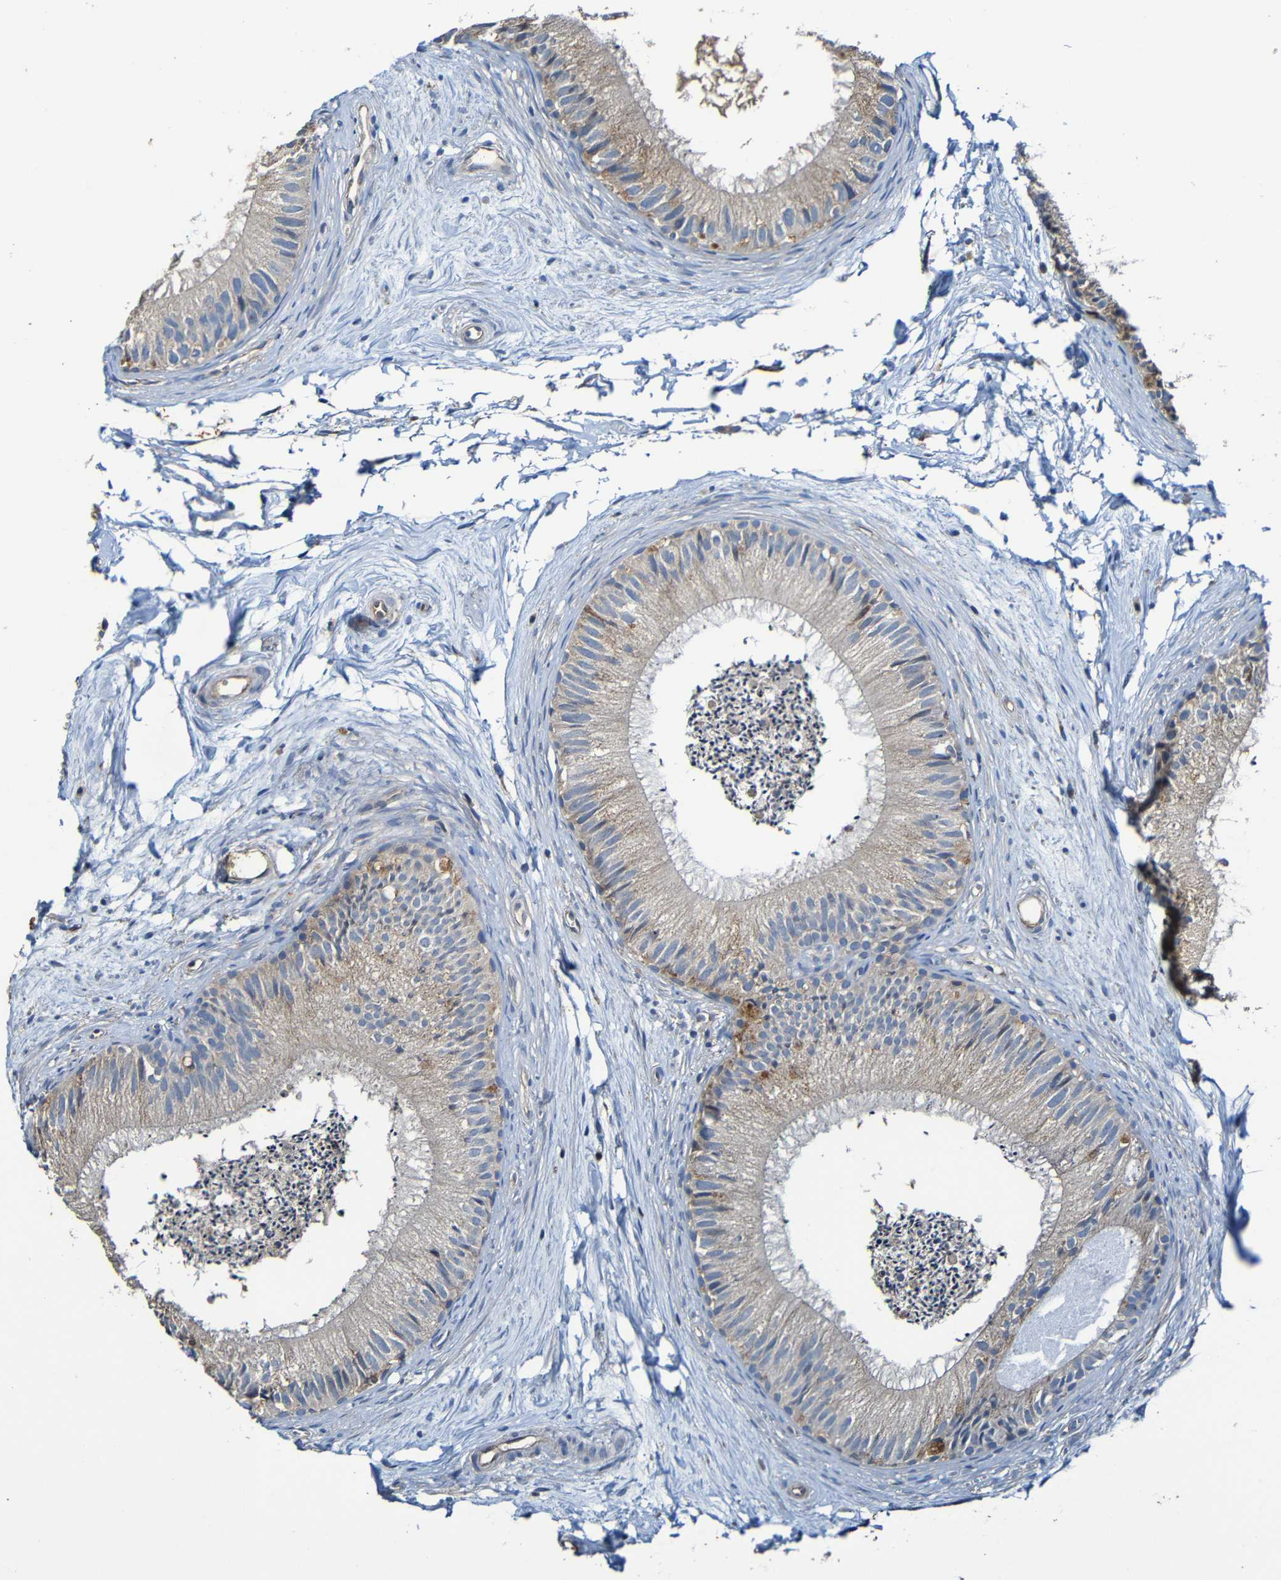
{"staining": {"intensity": "moderate", "quantity": ">75%", "location": "cytoplasmic/membranous"}, "tissue": "epididymis", "cell_type": "Glandular cells", "image_type": "normal", "snomed": [{"axis": "morphology", "description": "Normal tissue, NOS"}, {"axis": "topography", "description": "Epididymis"}], "caption": "Protein expression analysis of benign epididymis shows moderate cytoplasmic/membranous expression in about >75% of glandular cells. (Stains: DAB (3,3'-diaminobenzidine) in brown, nuclei in blue, Microscopy: brightfield microscopy at high magnification).", "gene": "ADAM15", "patient": {"sex": "male", "age": 56}}